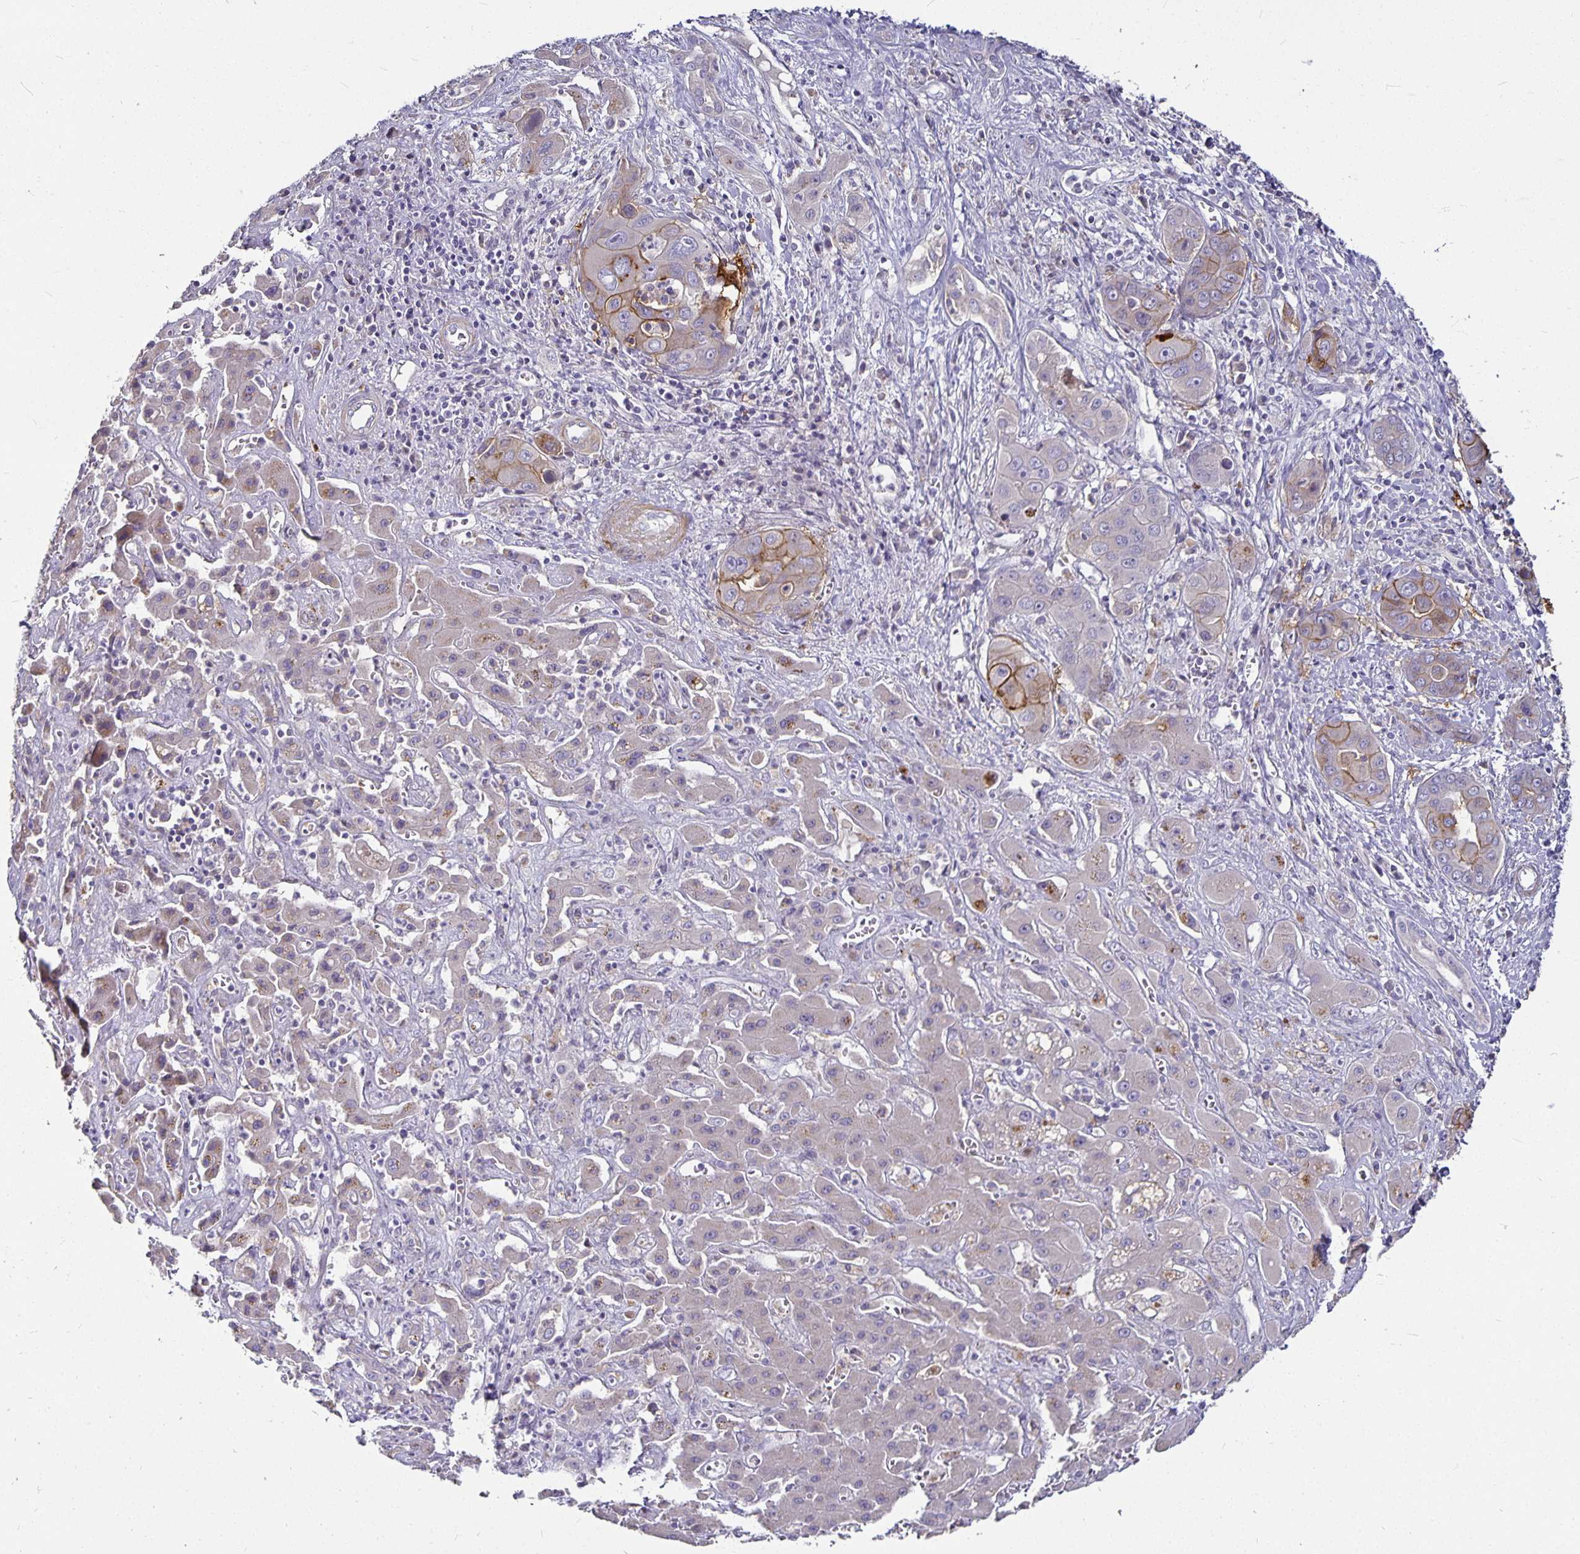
{"staining": {"intensity": "moderate", "quantity": "<25%", "location": "cytoplasmic/membranous"}, "tissue": "liver cancer", "cell_type": "Tumor cells", "image_type": "cancer", "snomed": [{"axis": "morphology", "description": "Cholangiocarcinoma"}, {"axis": "topography", "description": "Liver"}], "caption": "An image showing moderate cytoplasmic/membranous positivity in about <25% of tumor cells in liver cancer (cholangiocarcinoma), as visualized by brown immunohistochemical staining.", "gene": "CA12", "patient": {"sex": "male", "age": 67}}